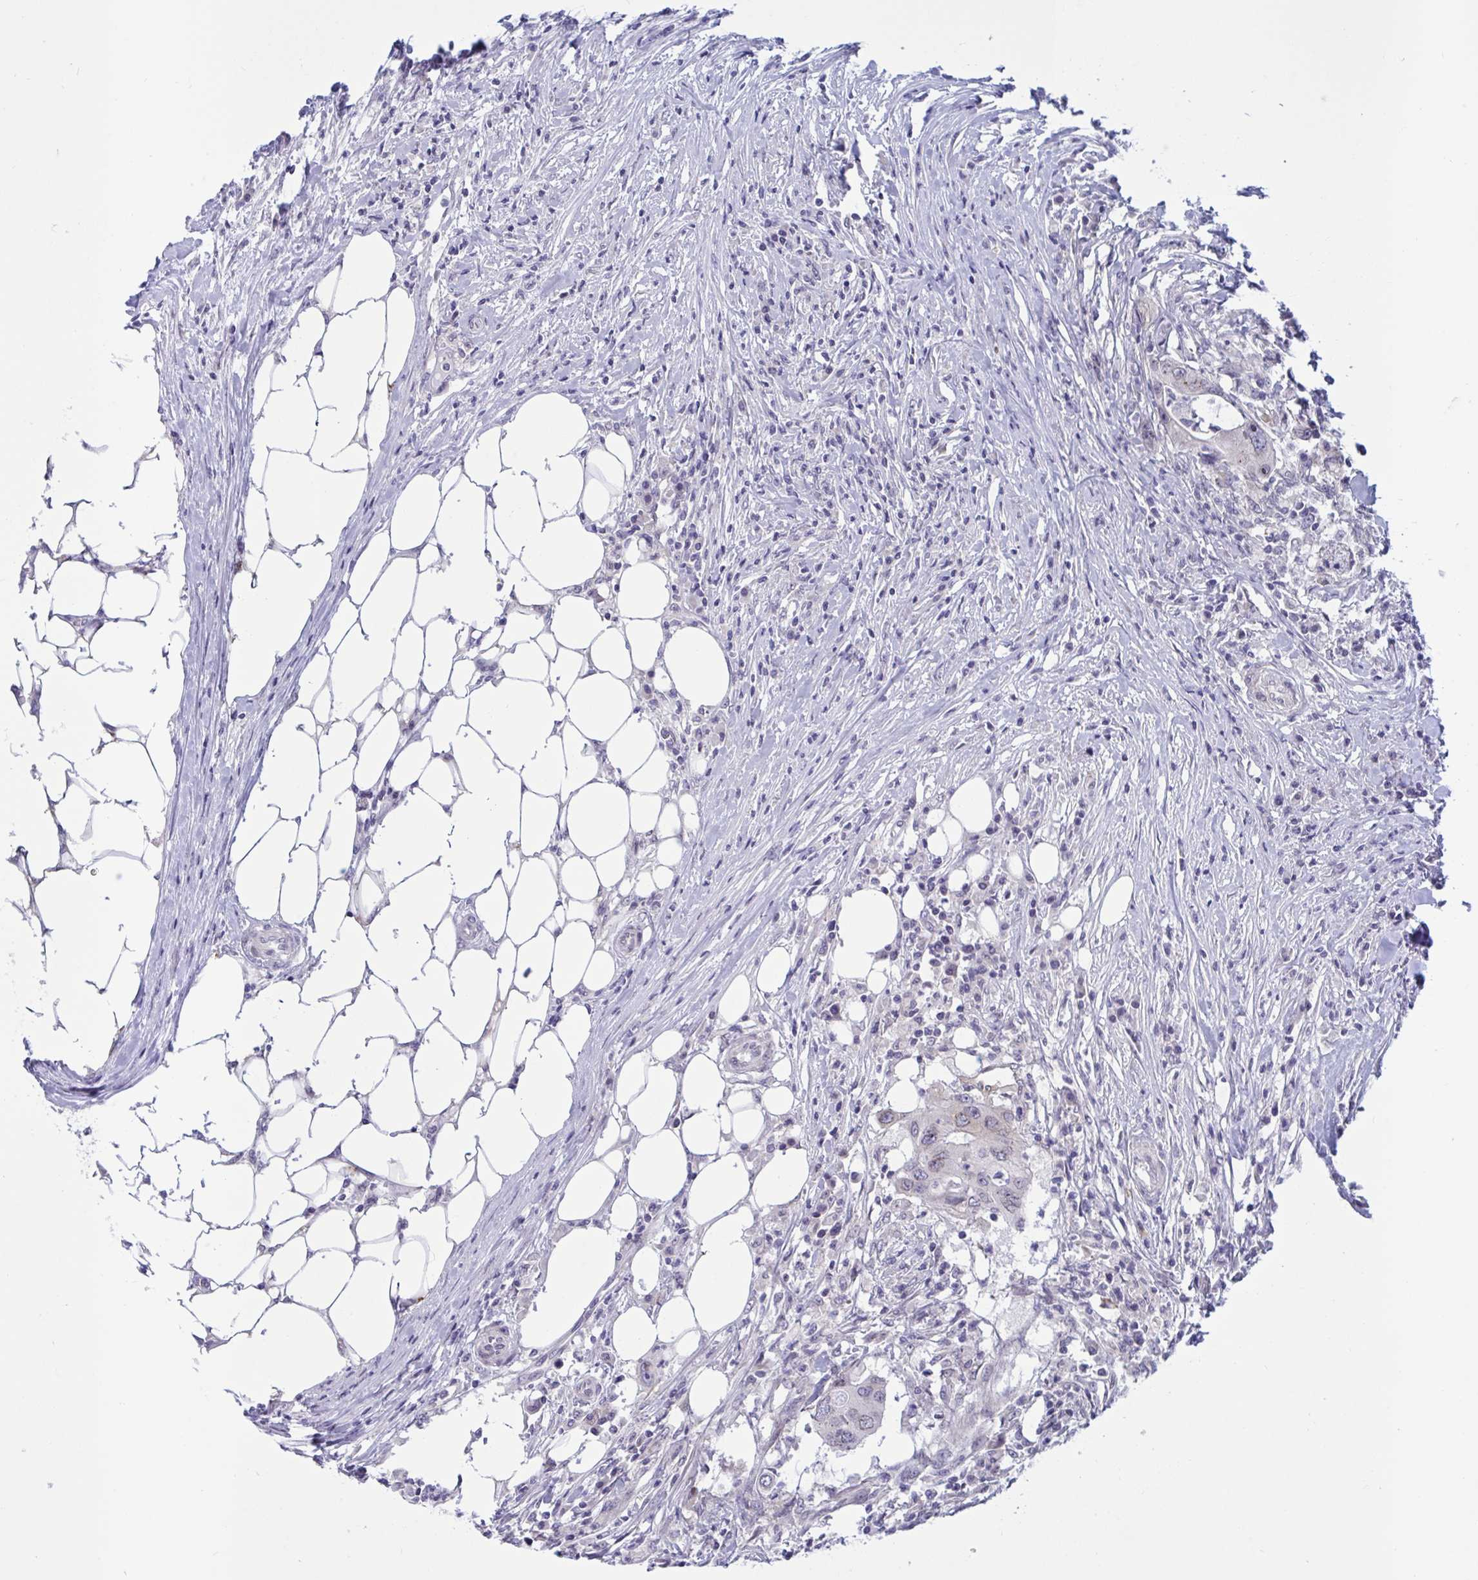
{"staining": {"intensity": "weak", "quantity": "<25%", "location": "nuclear"}, "tissue": "colorectal cancer", "cell_type": "Tumor cells", "image_type": "cancer", "snomed": [{"axis": "morphology", "description": "Adenocarcinoma, NOS"}, {"axis": "topography", "description": "Colon"}], "caption": "Immunohistochemical staining of human colorectal adenocarcinoma displays no significant positivity in tumor cells.", "gene": "DOCK11", "patient": {"sex": "male", "age": 71}}